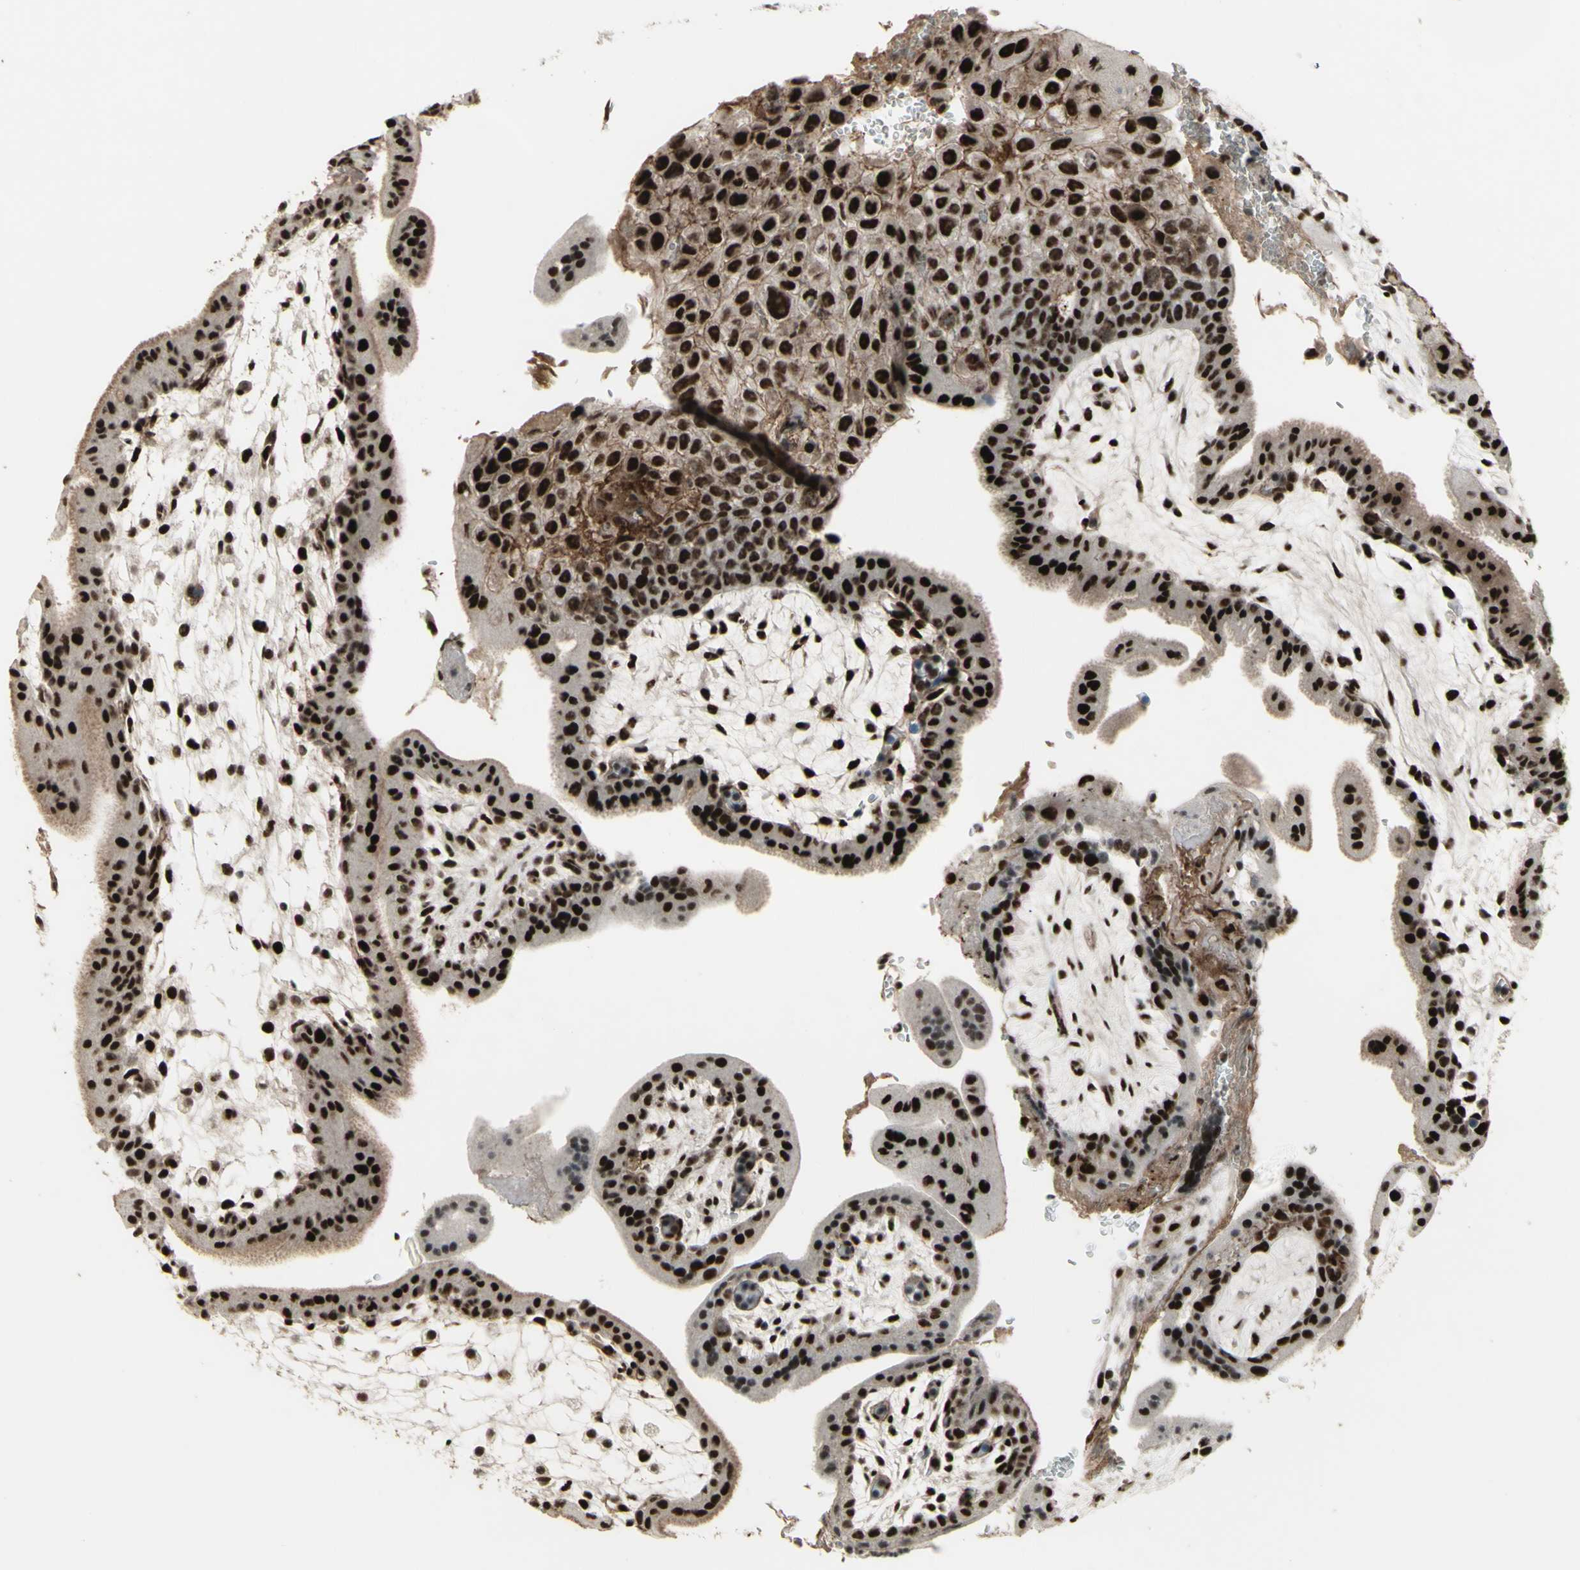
{"staining": {"intensity": "strong", "quantity": ">75%", "location": "nuclear"}, "tissue": "placenta", "cell_type": "Trophoblastic cells", "image_type": "normal", "snomed": [{"axis": "morphology", "description": "Normal tissue, NOS"}, {"axis": "topography", "description": "Placenta"}], "caption": "Strong nuclear staining for a protein is seen in approximately >75% of trophoblastic cells of benign placenta using IHC.", "gene": "SUPT6H", "patient": {"sex": "female", "age": 35}}